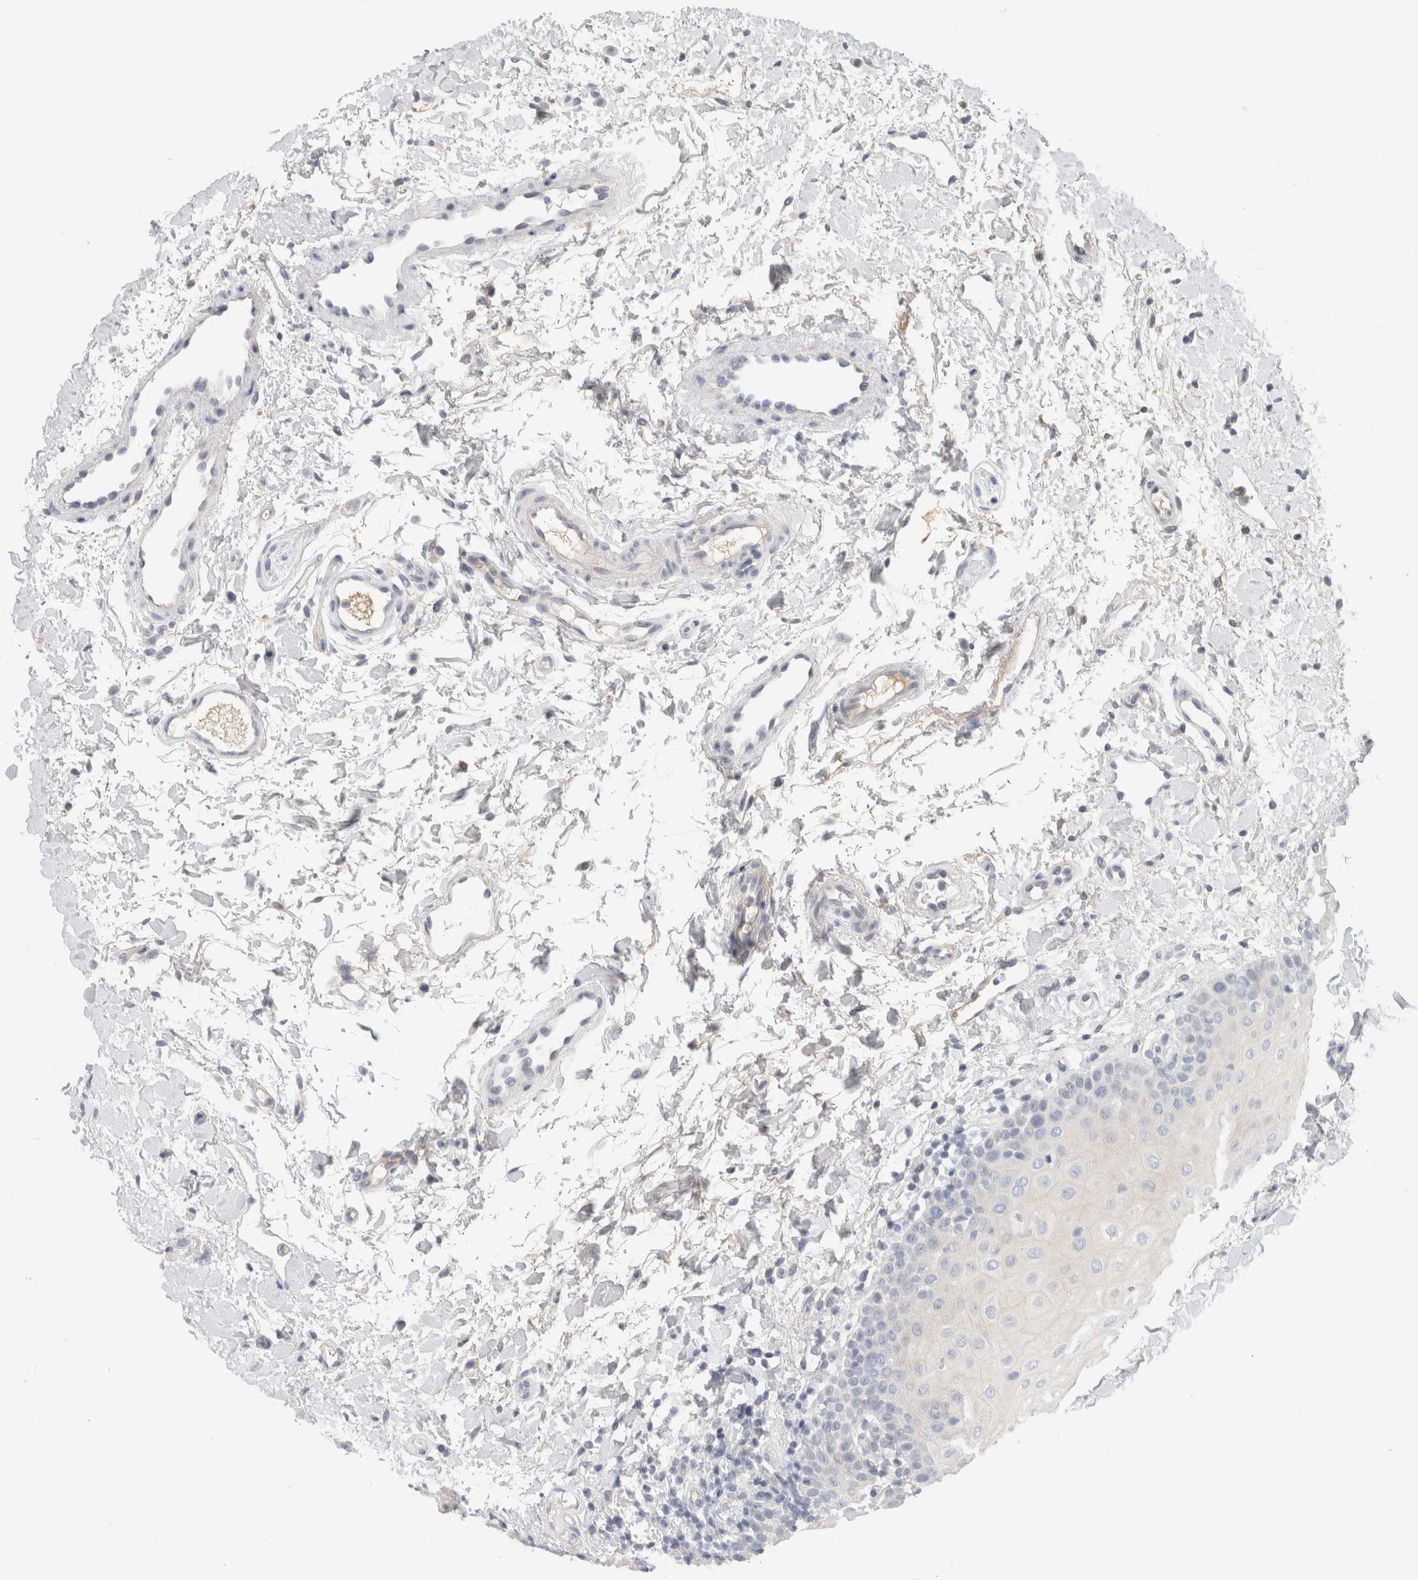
{"staining": {"intensity": "negative", "quantity": "none", "location": "none"}, "tissue": "oral mucosa", "cell_type": "Squamous epithelial cells", "image_type": "normal", "snomed": [{"axis": "morphology", "description": "Normal tissue, NOS"}, {"axis": "topography", "description": "Skin"}, {"axis": "topography", "description": "Oral tissue"}], "caption": "The image displays no staining of squamous epithelial cells in unremarkable oral mucosa. (DAB immunohistochemistry (IHC), high magnification).", "gene": "STK31", "patient": {"sex": "male", "age": 84}}